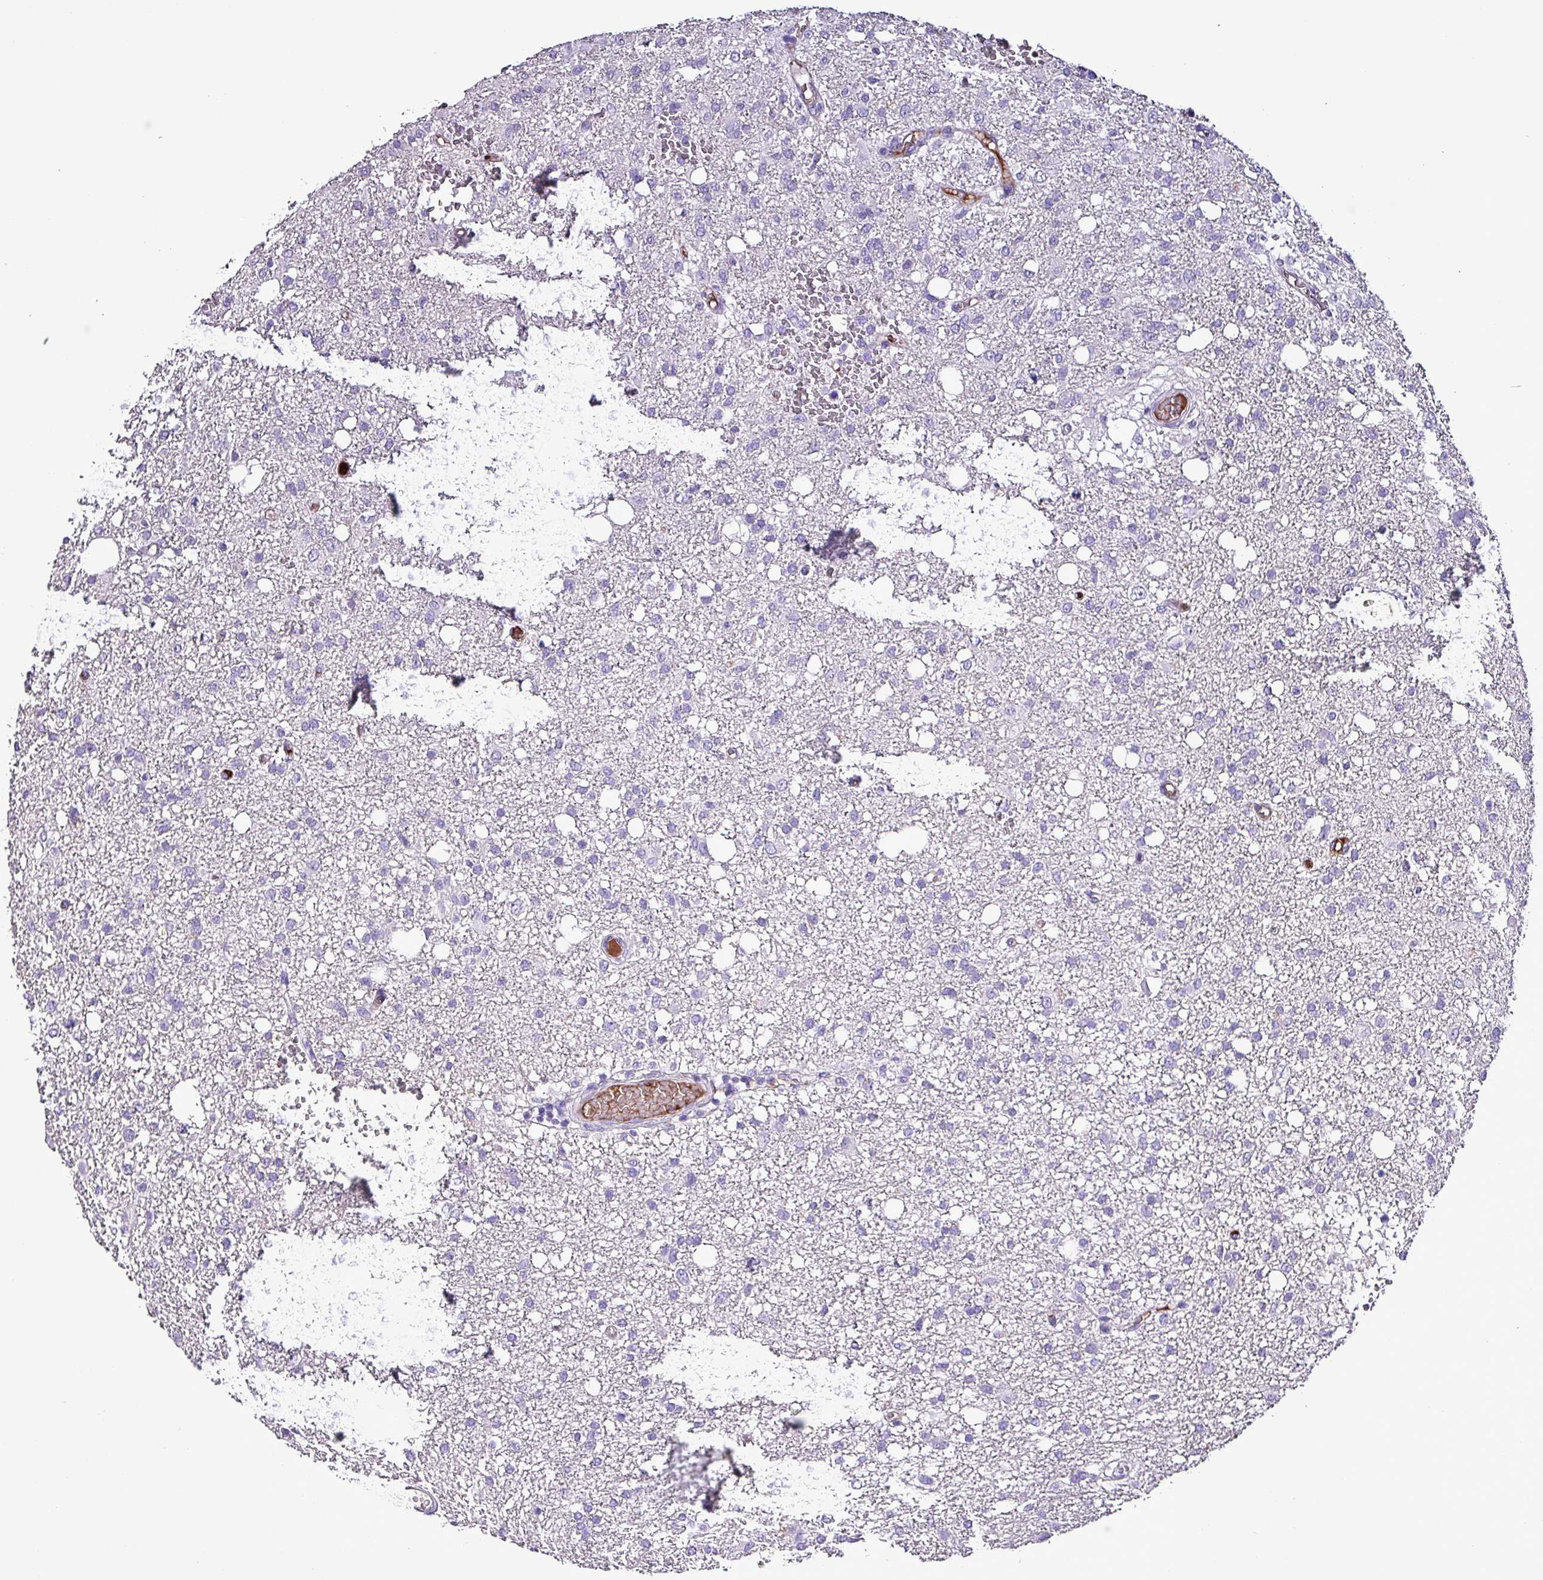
{"staining": {"intensity": "negative", "quantity": "none", "location": "none"}, "tissue": "glioma", "cell_type": "Tumor cells", "image_type": "cancer", "snomed": [{"axis": "morphology", "description": "Glioma, malignant, High grade"}, {"axis": "topography", "description": "Brain"}], "caption": "Immunohistochemistry (IHC) histopathology image of human glioma stained for a protein (brown), which demonstrates no positivity in tumor cells. (DAB (3,3'-diaminobenzidine) immunohistochemistry, high magnification).", "gene": "HP", "patient": {"sex": "female", "age": 59}}